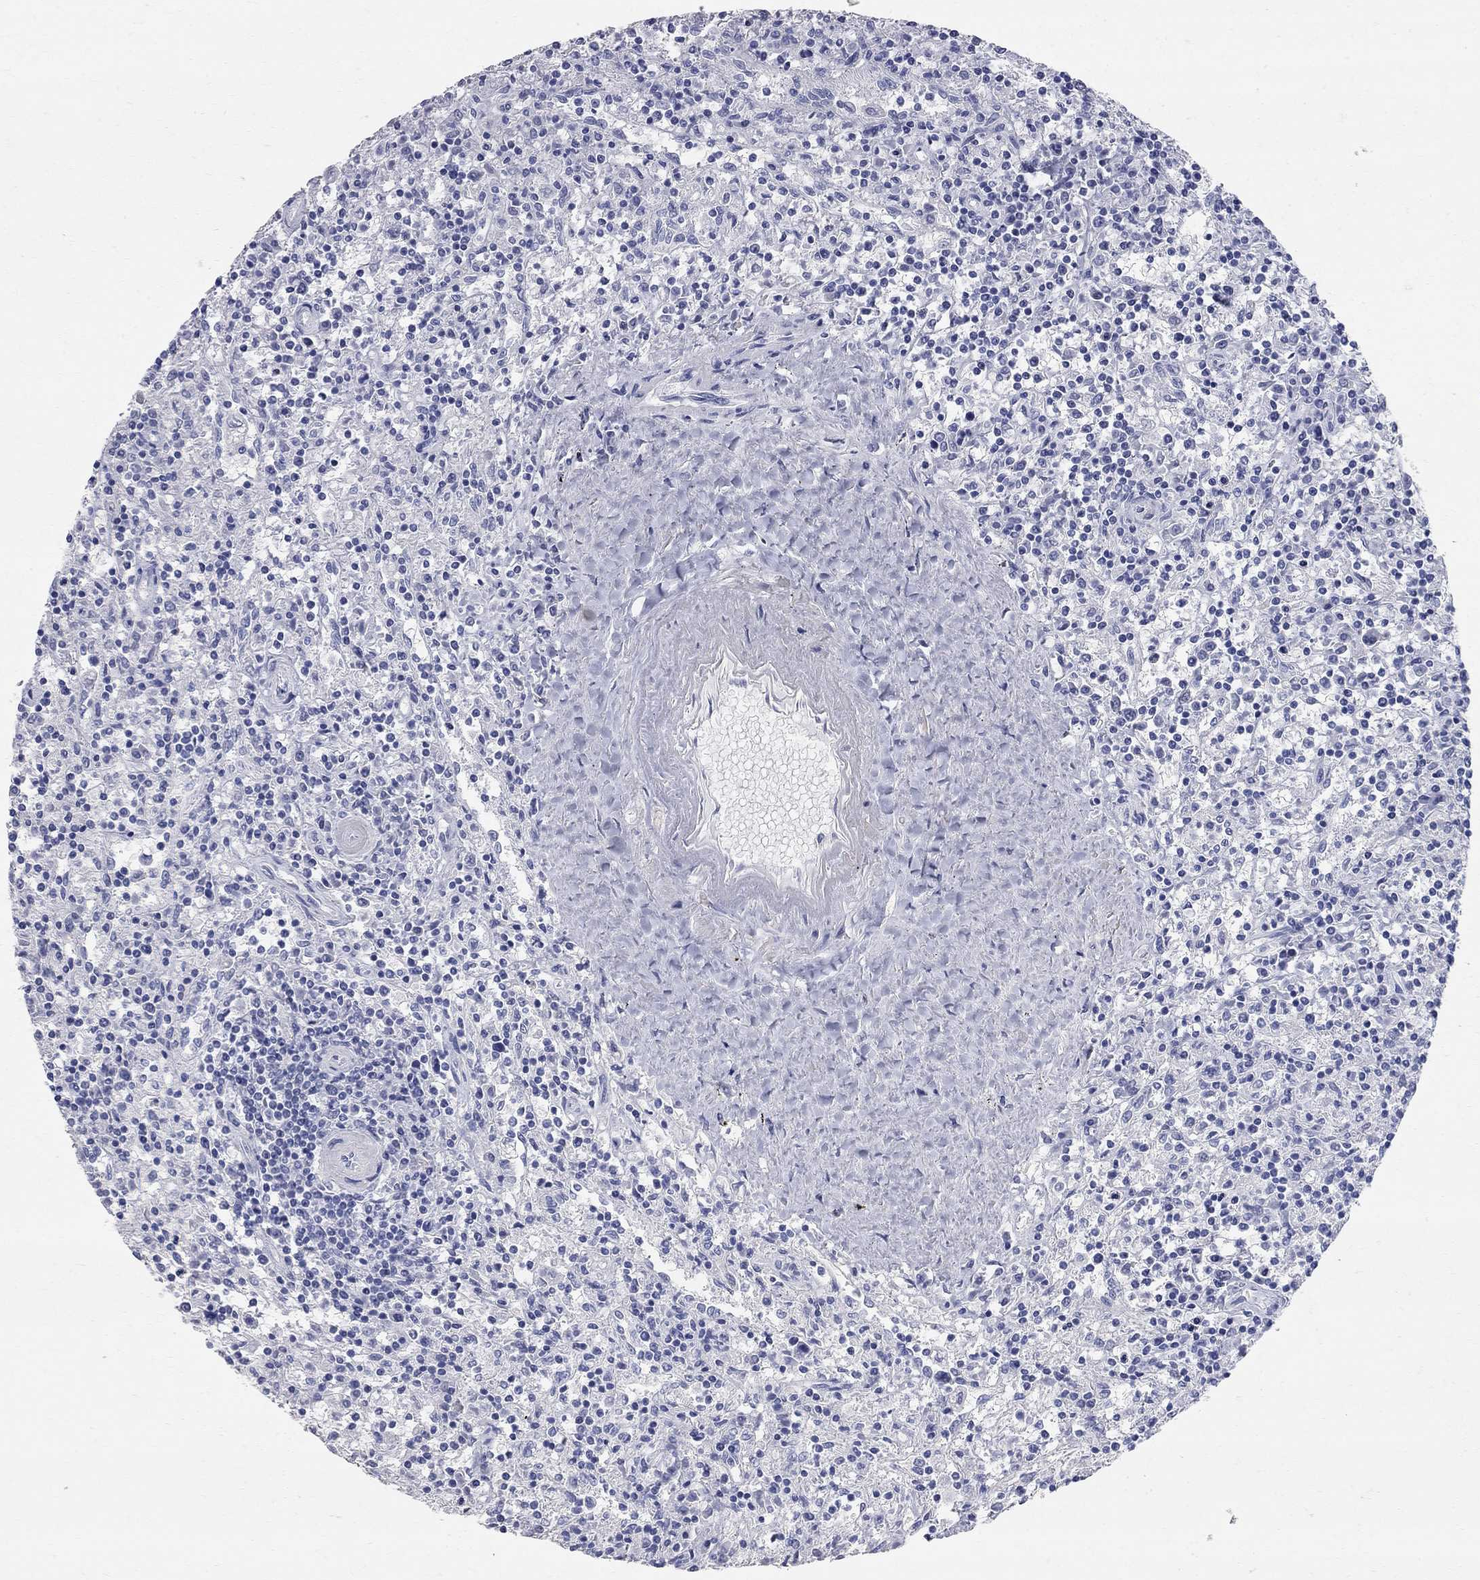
{"staining": {"intensity": "negative", "quantity": "none", "location": "none"}, "tissue": "lymphoma", "cell_type": "Tumor cells", "image_type": "cancer", "snomed": [{"axis": "morphology", "description": "Malignant lymphoma, non-Hodgkin's type, Low grade"}, {"axis": "topography", "description": "Spleen"}], "caption": "Histopathology image shows no significant protein staining in tumor cells of low-grade malignant lymphoma, non-Hodgkin's type.", "gene": "BPIFB1", "patient": {"sex": "male", "age": 62}}